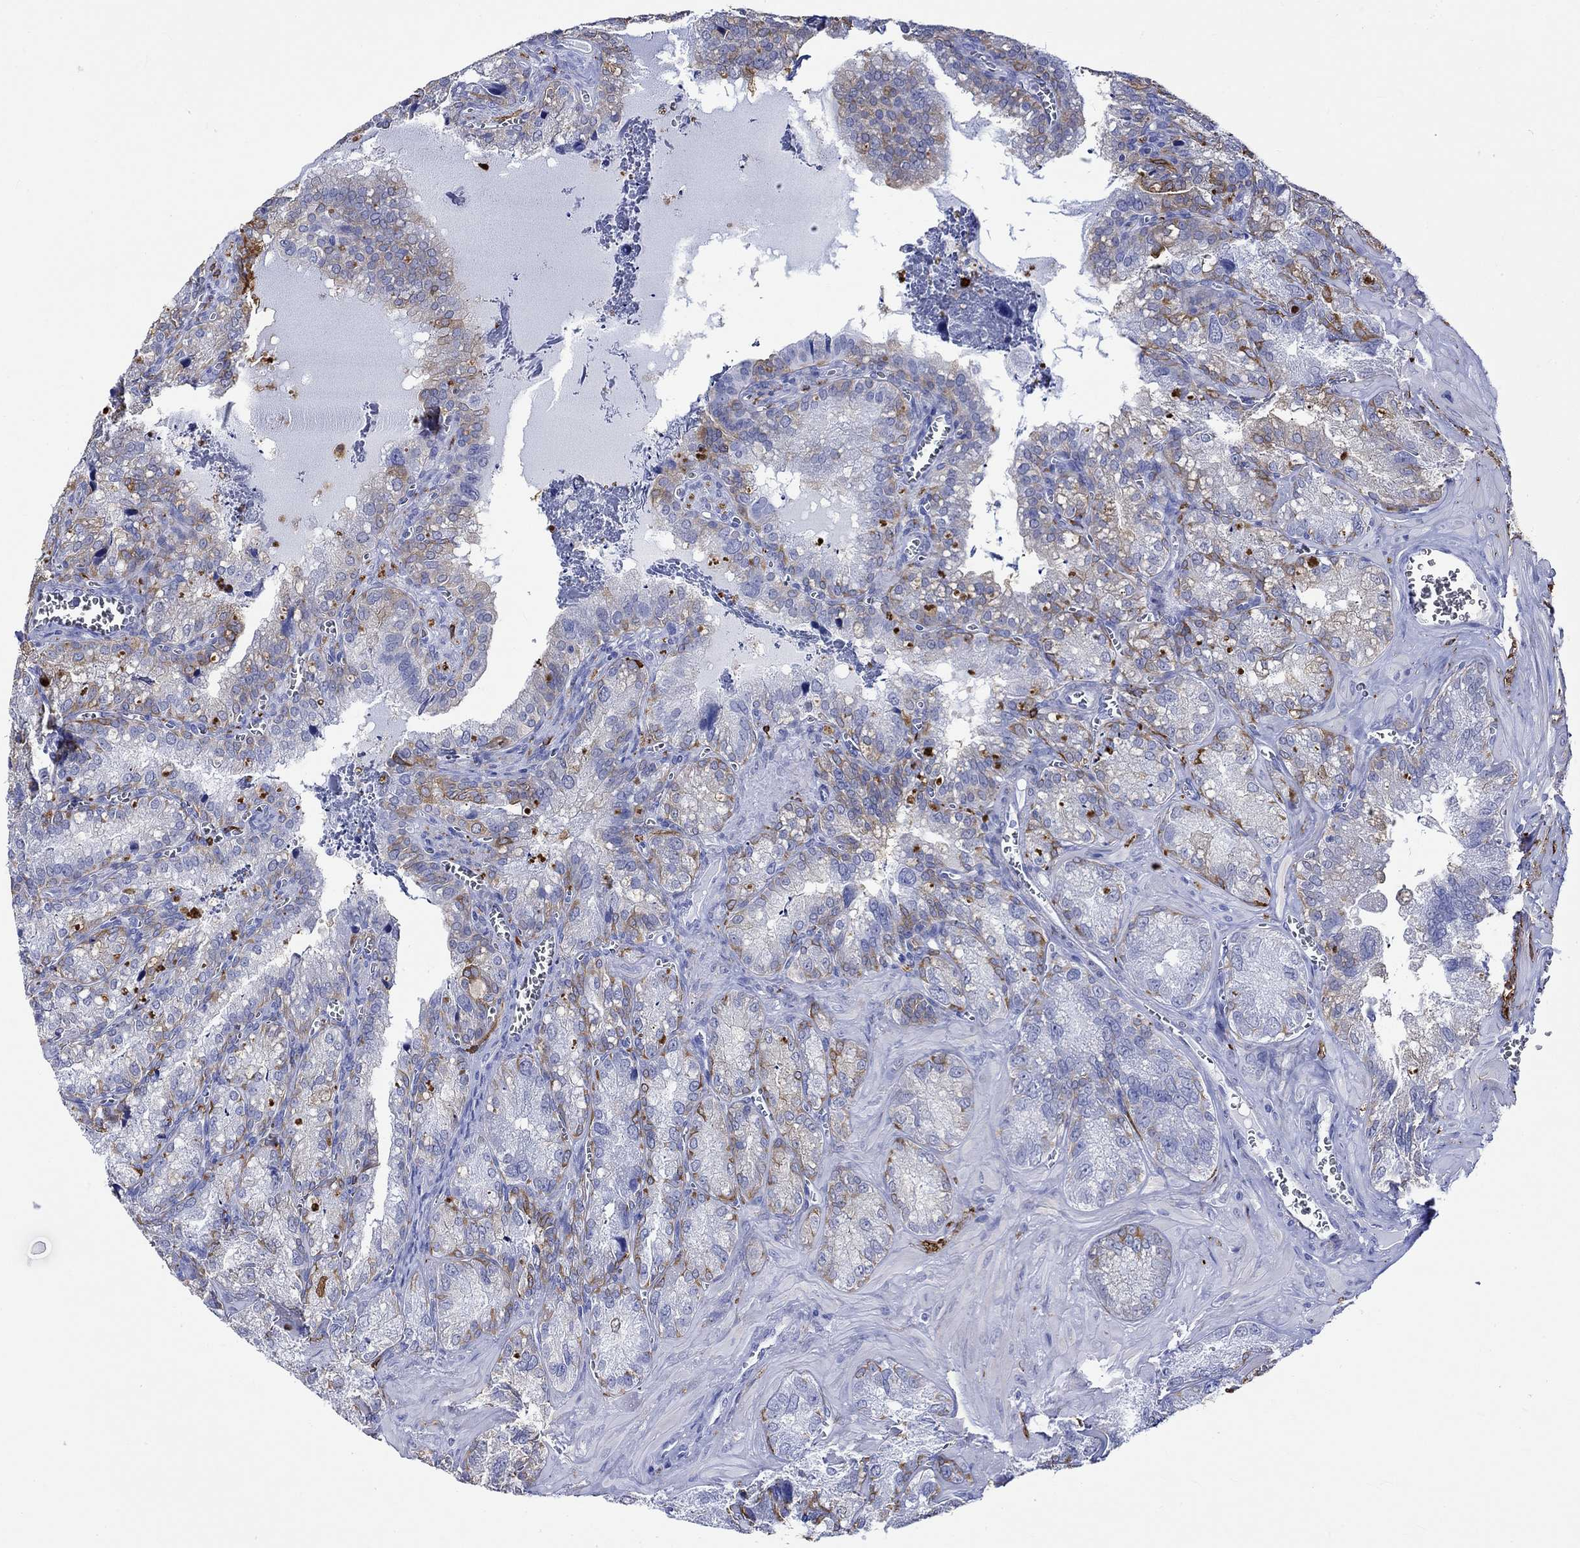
{"staining": {"intensity": "moderate", "quantity": "25%-75%", "location": "cytoplasmic/membranous"}, "tissue": "seminal vesicle", "cell_type": "Glandular cells", "image_type": "normal", "snomed": [{"axis": "morphology", "description": "Normal tissue, NOS"}, {"axis": "topography", "description": "Seminal veicle"}], "caption": "Protein expression analysis of benign human seminal vesicle reveals moderate cytoplasmic/membranous positivity in about 25%-75% of glandular cells.", "gene": "CRYAB", "patient": {"sex": "male", "age": 57}}